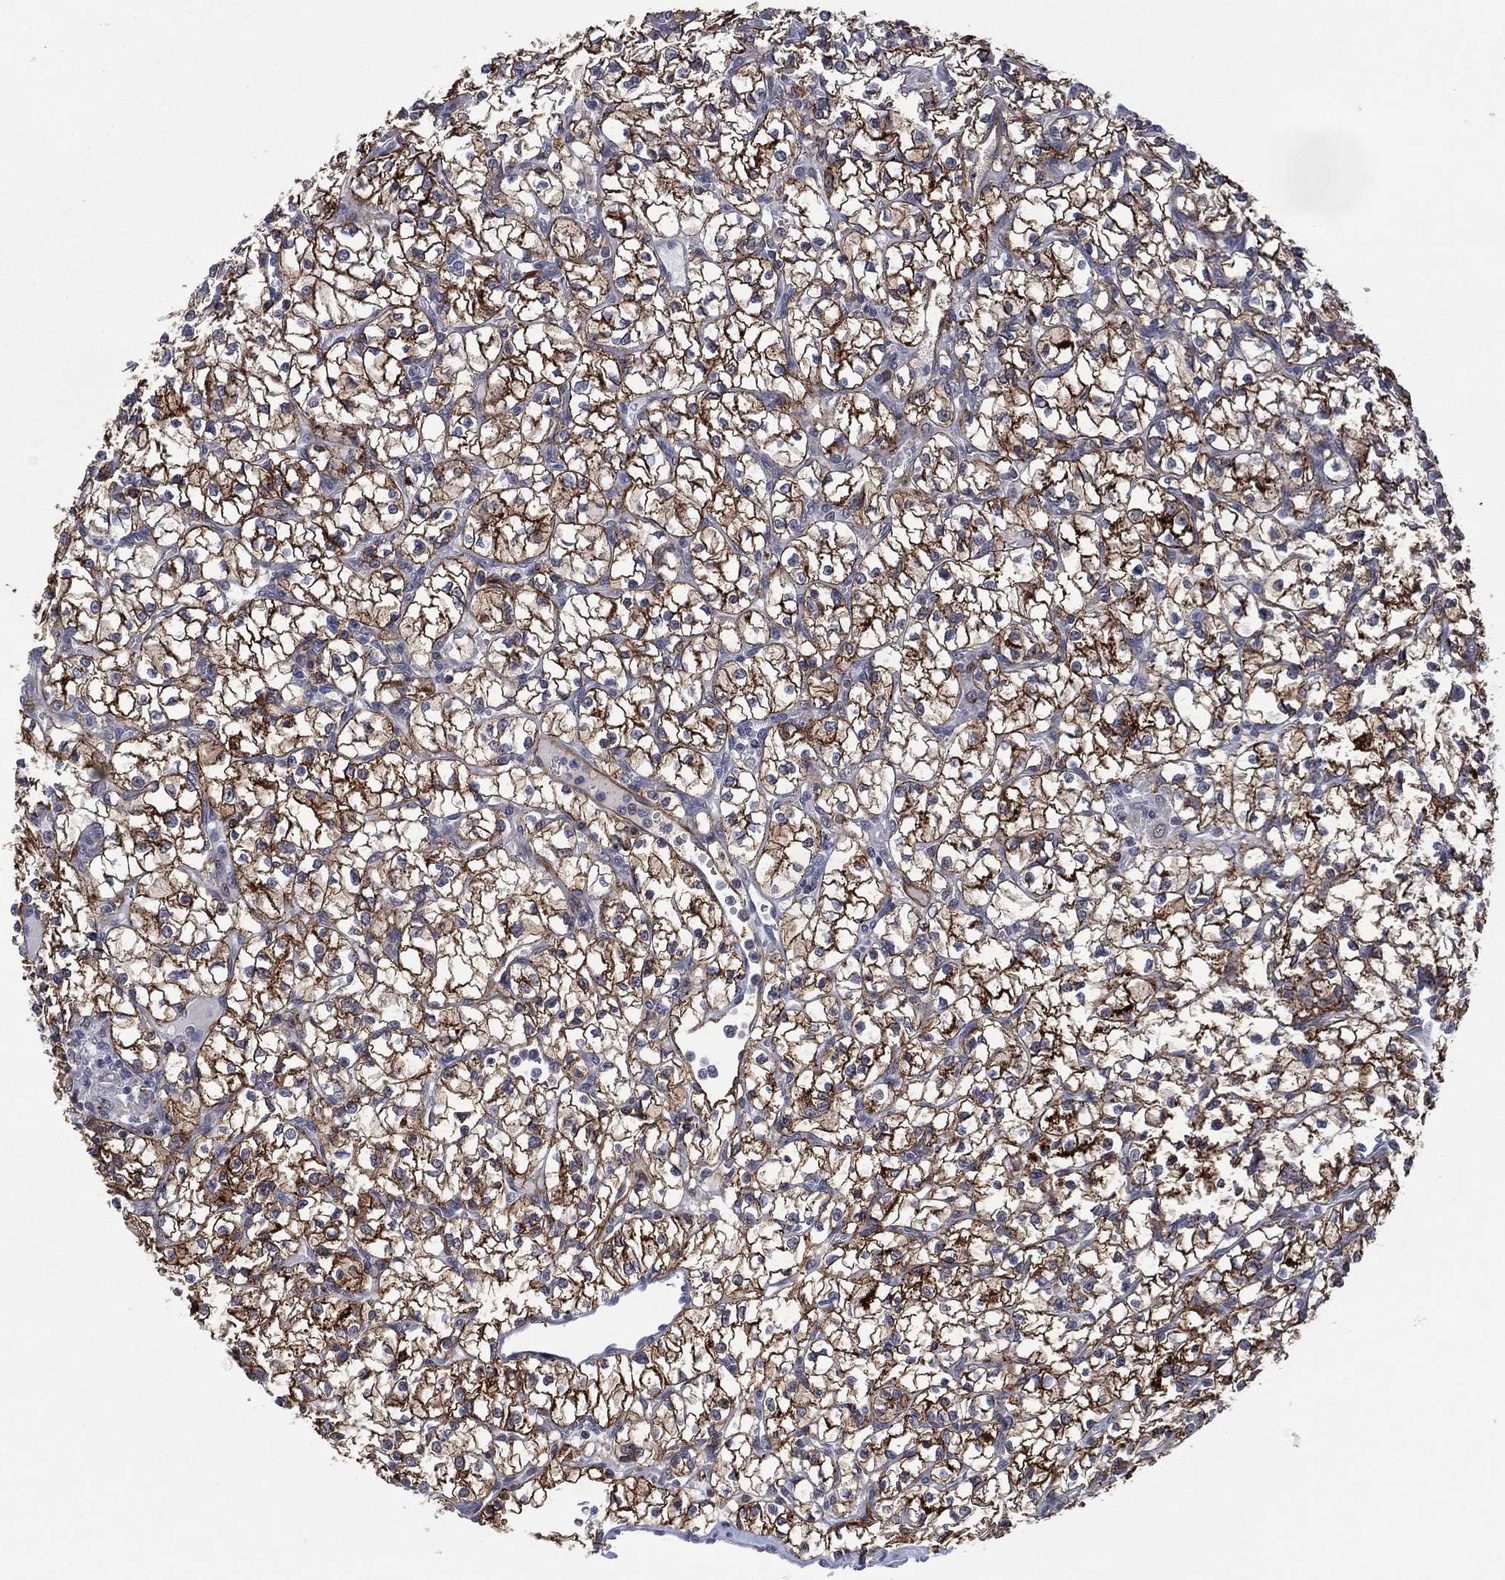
{"staining": {"intensity": "moderate", "quantity": "<25%", "location": "cytoplasmic/membranous"}, "tissue": "renal cancer", "cell_type": "Tumor cells", "image_type": "cancer", "snomed": [{"axis": "morphology", "description": "Adenocarcinoma, NOS"}, {"axis": "topography", "description": "Kidney"}], "caption": "Protein staining by immunohistochemistry shows moderate cytoplasmic/membranous staining in approximately <25% of tumor cells in renal adenocarcinoma.", "gene": "DPP4", "patient": {"sex": "female", "age": 64}}